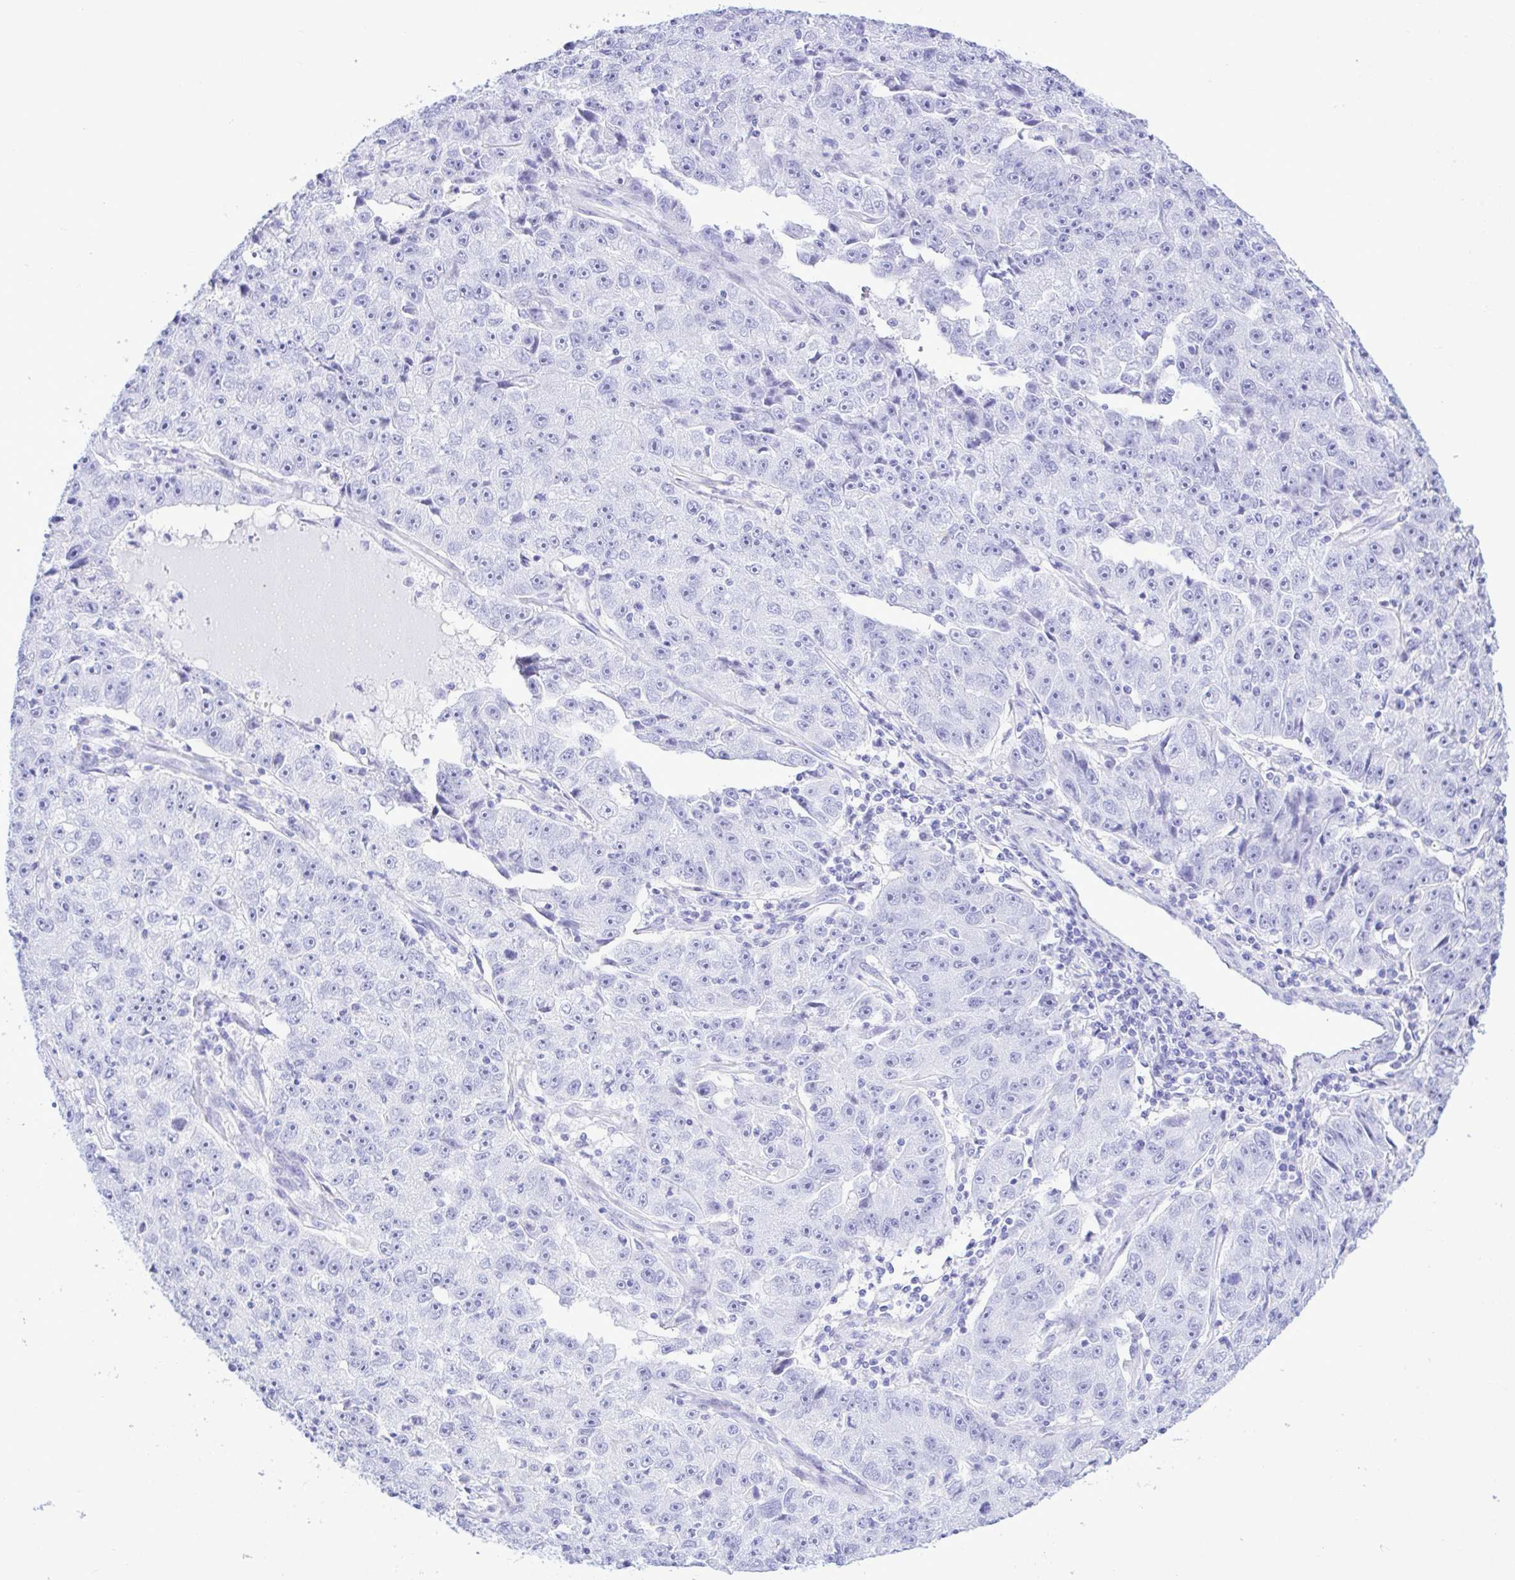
{"staining": {"intensity": "negative", "quantity": "none", "location": "none"}, "tissue": "lung cancer", "cell_type": "Tumor cells", "image_type": "cancer", "snomed": [{"axis": "morphology", "description": "Normal morphology"}, {"axis": "morphology", "description": "Adenocarcinoma, NOS"}, {"axis": "topography", "description": "Lymph node"}, {"axis": "topography", "description": "Lung"}], "caption": "Tumor cells are negative for protein expression in human lung adenocarcinoma.", "gene": "SELENOV", "patient": {"sex": "female", "age": 57}}